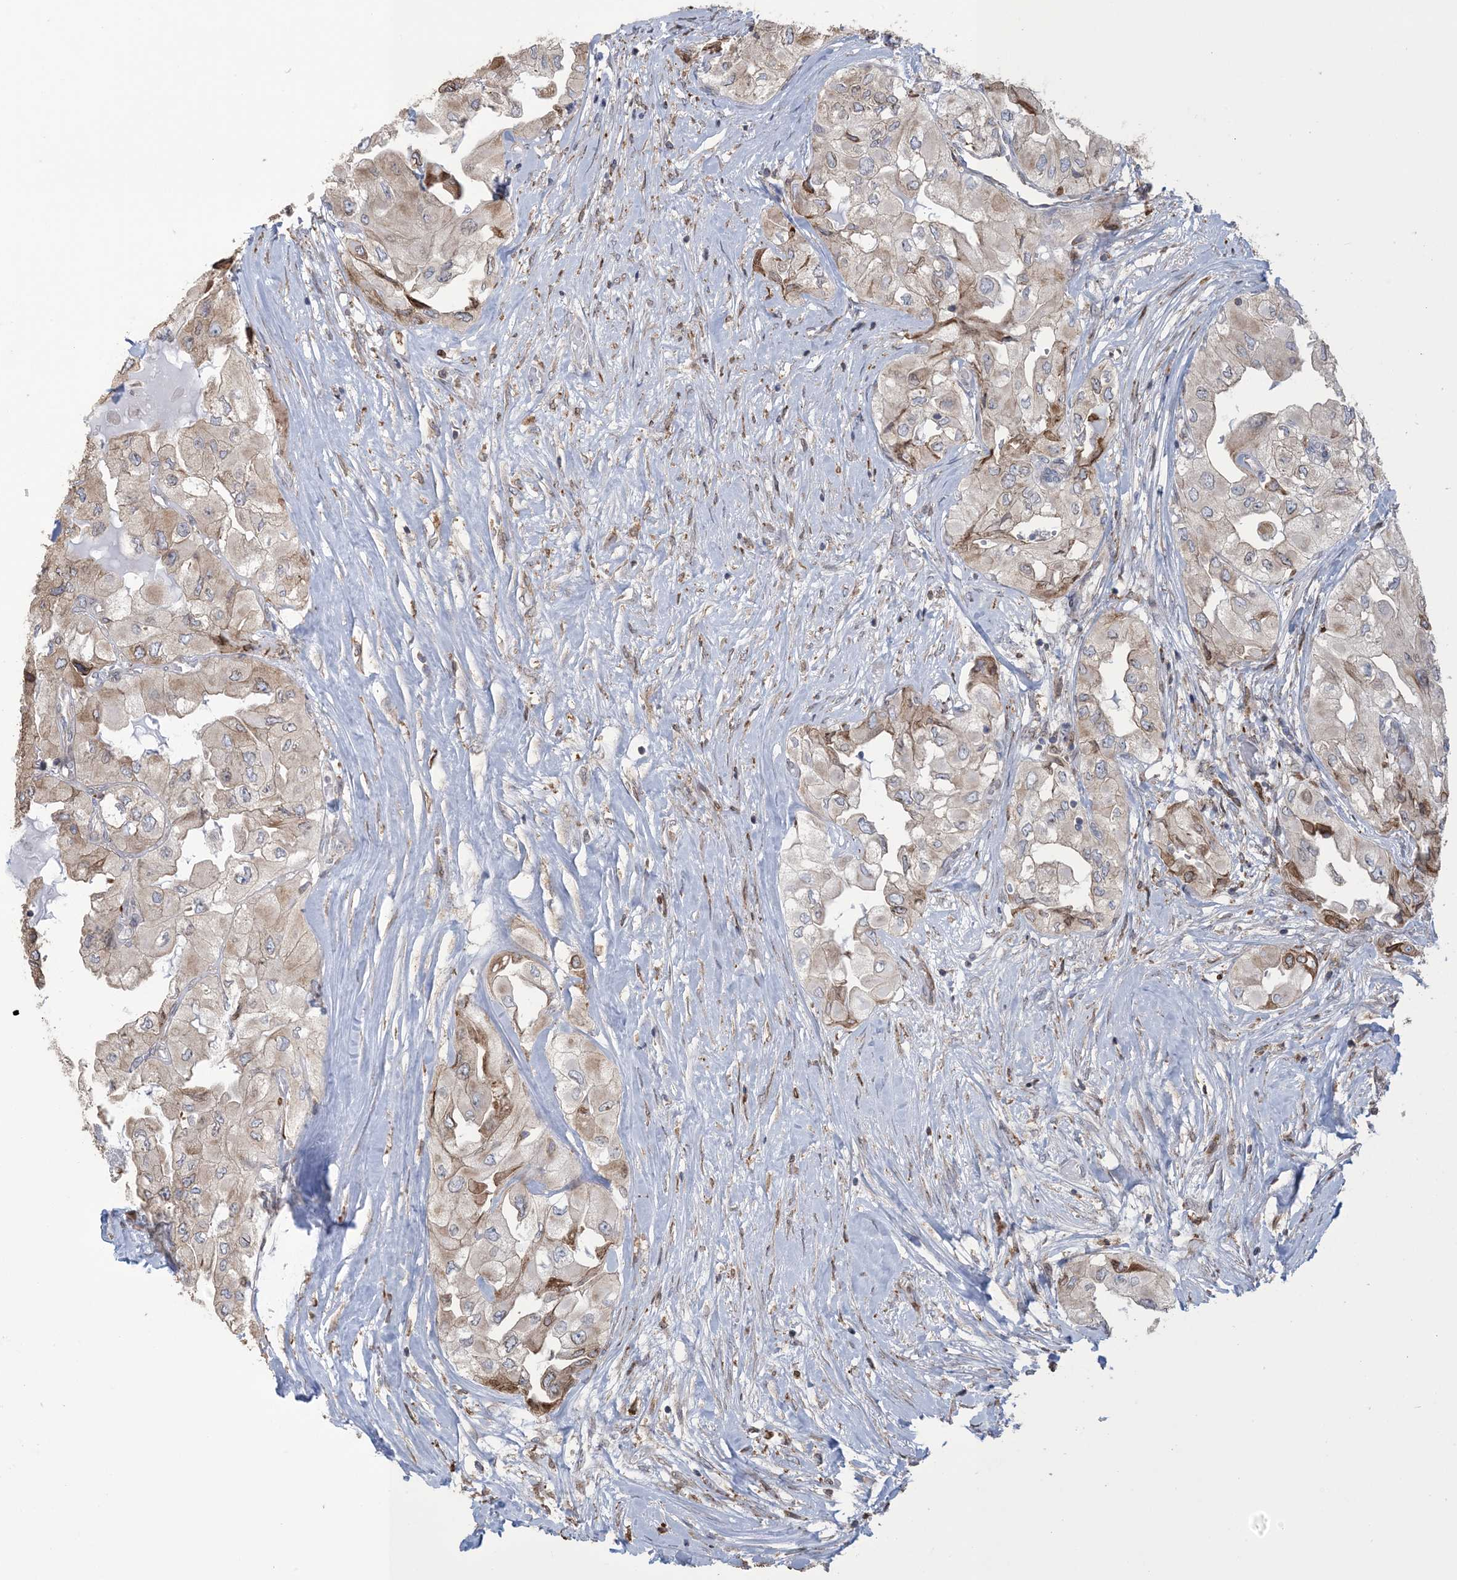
{"staining": {"intensity": "weak", "quantity": ">75%", "location": "cytoplasmic/membranous"}, "tissue": "thyroid cancer", "cell_type": "Tumor cells", "image_type": "cancer", "snomed": [{"axis": "morphology", "description": "Papillary adenocarcinoma, NOS"}, {"axis": "topography", "description": "Thyroid gland"}], "caption": "Brown immunohistochemical staining in human thyroid cancer (papillary adenocarcinoma) exhibits weak cytoplasmic/membranous staining in about >75% of tumor cells. Nuclei are stained in blue.", "gene": "SHANK1", "patient": {"sex": "female", "age": 59}}